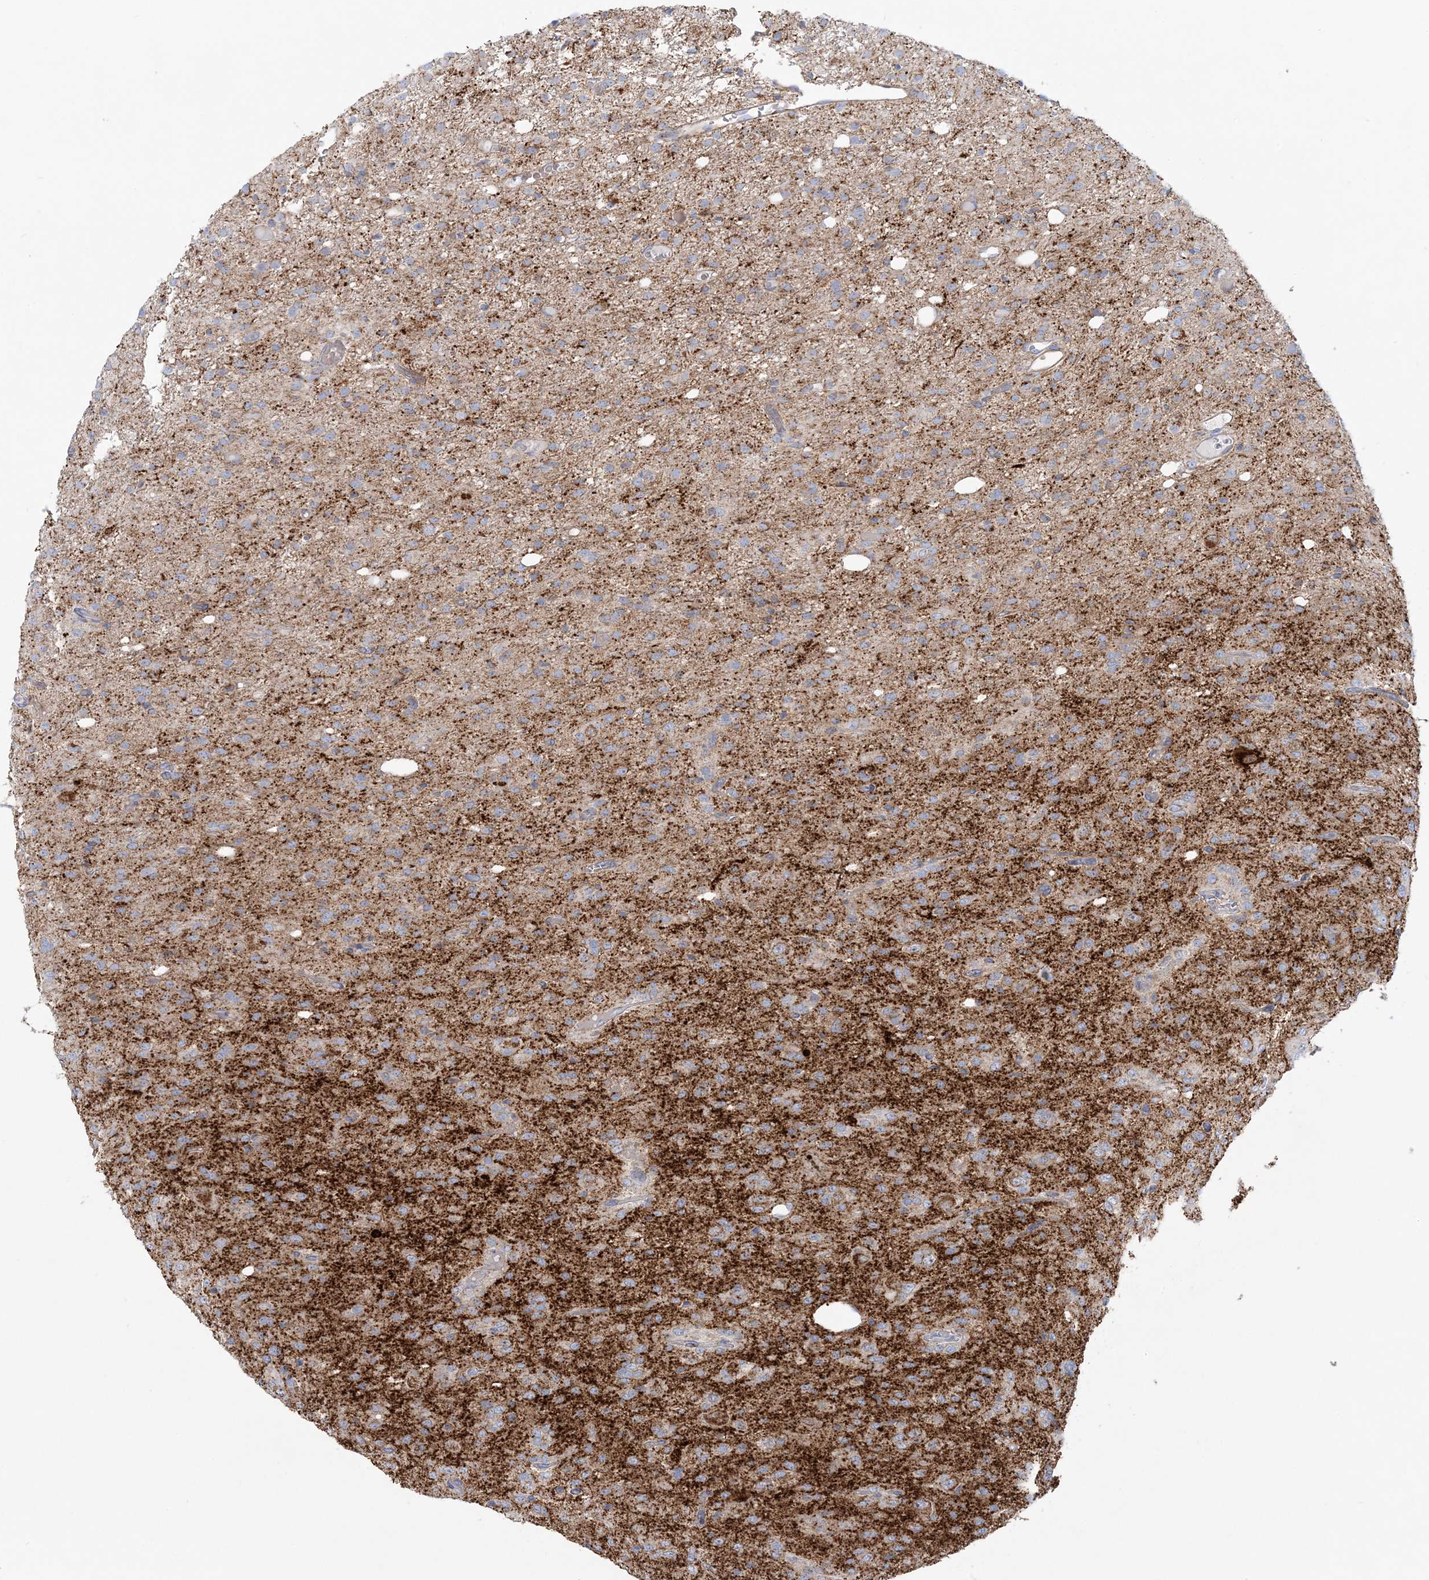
{"staining": {"intensity": "moderate", "quantity": "25%-75%", "location": "cytoplasmic/membranous"}, "tissue": "glioma", "cell_type": "Tumor cells", "image_type": "cancer", "snomed": [{"axis": "morphology", "description": "Glioma, malignant, High grade"}, {"axis": "topography", "description": "Brain"}], "caption": "Immunohistochemical staining of human malignant high-grade glioma exhibits medium levels of moderate cytoplasmic/membranous positivity in approximately 25%-75% of tumor cells.", "gene": "TBC1D14", "patient": {"sex": "female", "age": 59}}